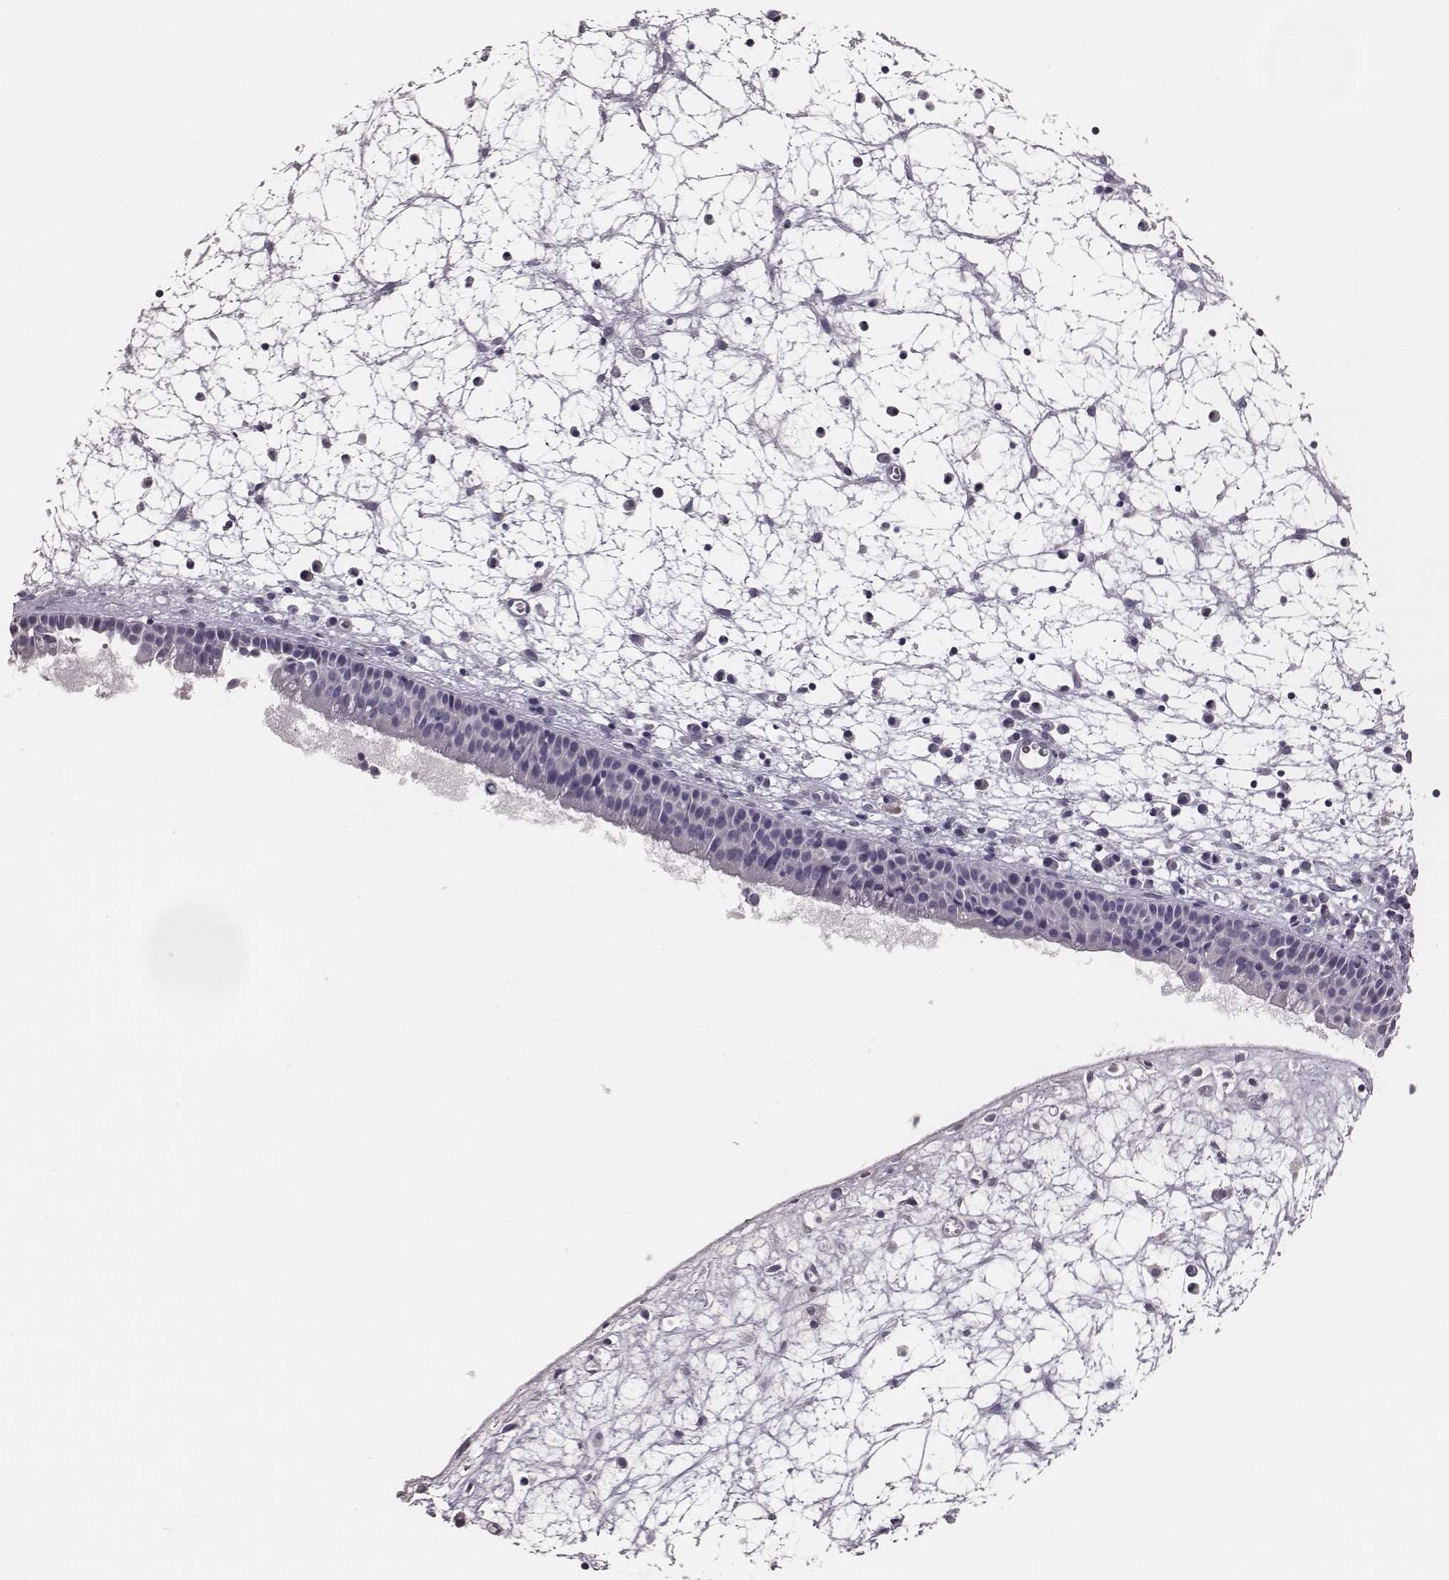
{"staining": {"intensity": "negative", "quantity": "none", "location": "none"}, "tissue": "nasopharynx", "cell_type": "Respiratory epithelial cells", "image_type": "normal", "snomed": [{"axis": "morphology", "description": "Normal tissue, NOS"}, {"axis": "topography", "description": "Nasopharynx"}], "caption": "Immunohistochemical staining of unremarkable human nasopharynx reveals no significant expression in respiratory epithelial cells. (DAB (3,3'-diaminobenzidine) immunohistochemistry, high magnification).", "gene": "MYH6", "patient": {"sex": "male", "age": 61}}